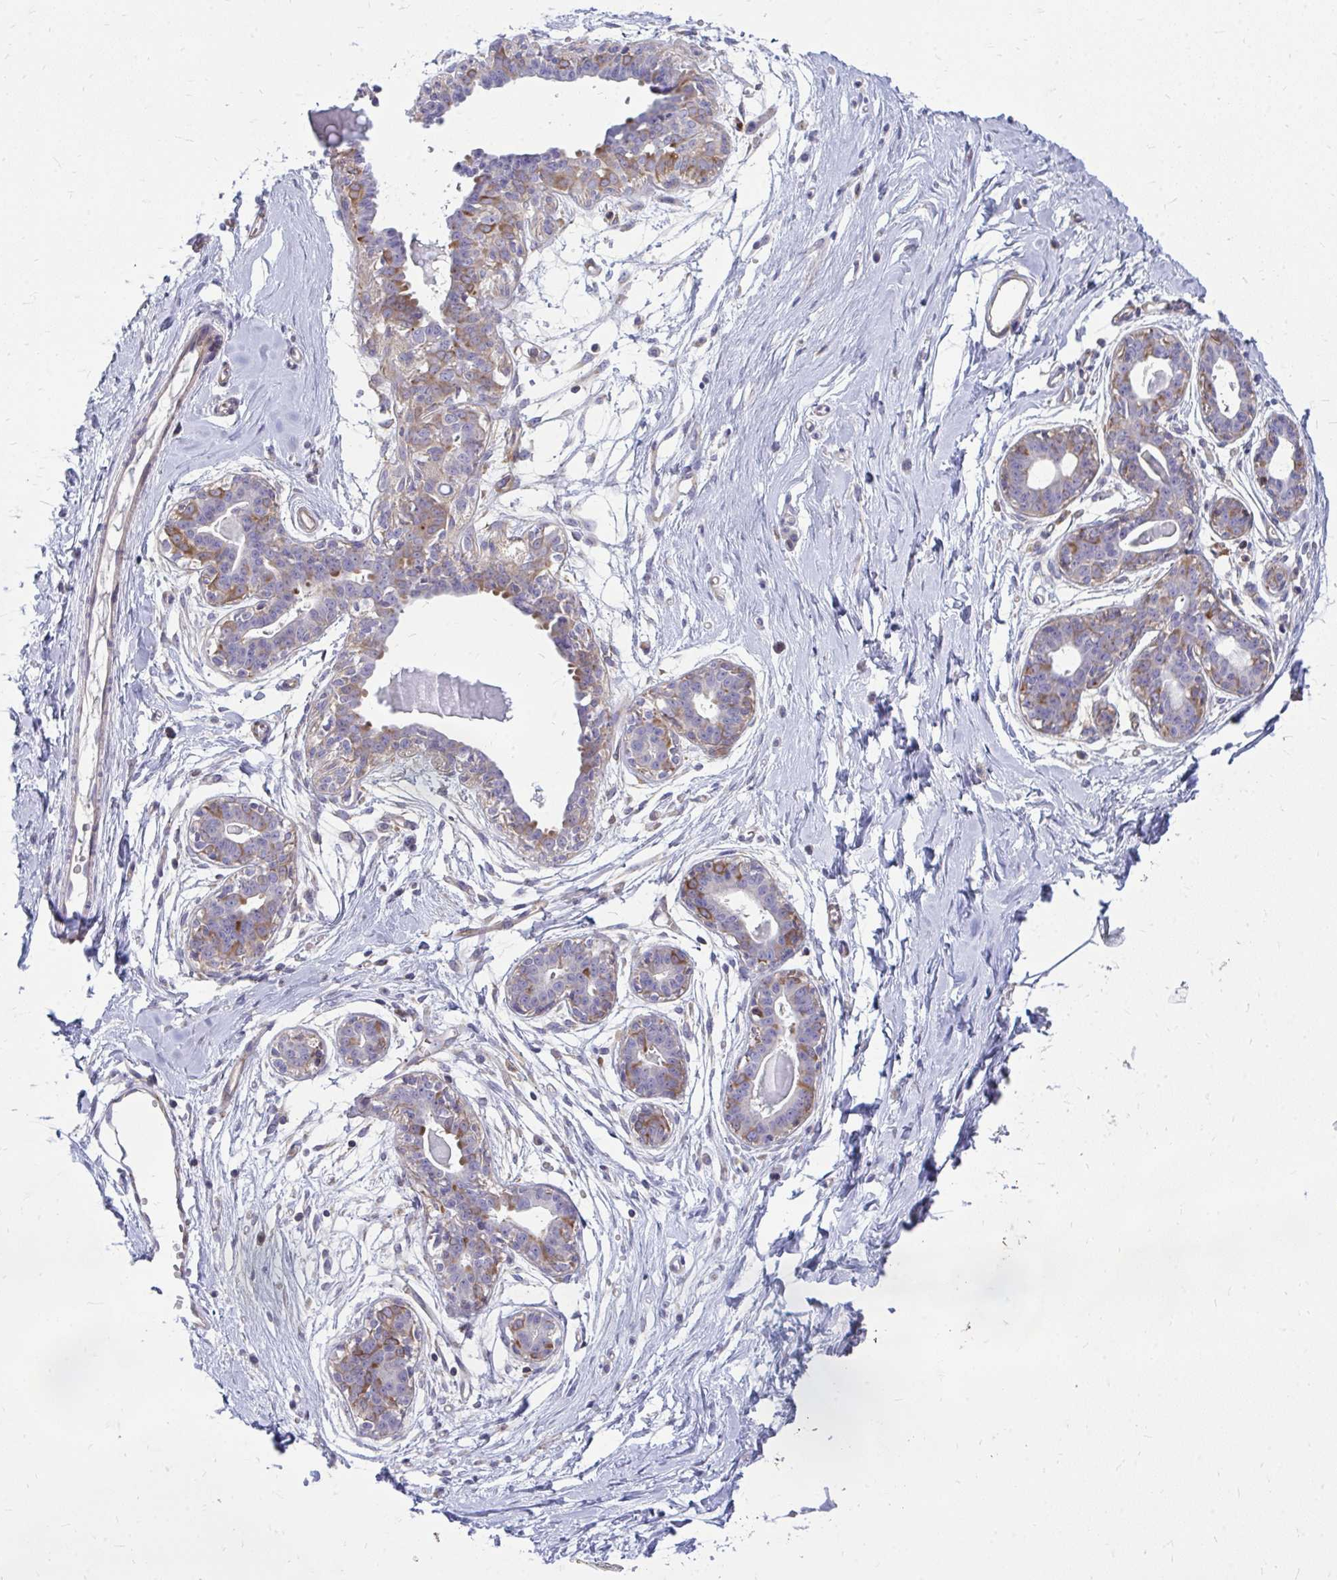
{"staining": {"intensity": "negative", "quantity": "none", "location": "none"}, "tissue": "breast", "cell_type": "Adipocytes", "image_type": "normal", "snomed": [{"axis": "morphology", "description": "Normal tissue, NOS"}, {"axis": "topography", "description": "Breast"}], "caption": "DAB (3,3'-diaminobenzidine) immunohistochemical staining of unremarkable breast shows no significant staining in adipocytes.", "gene": "ASAP1", "patient": {"sex": "female", "age": 45}}